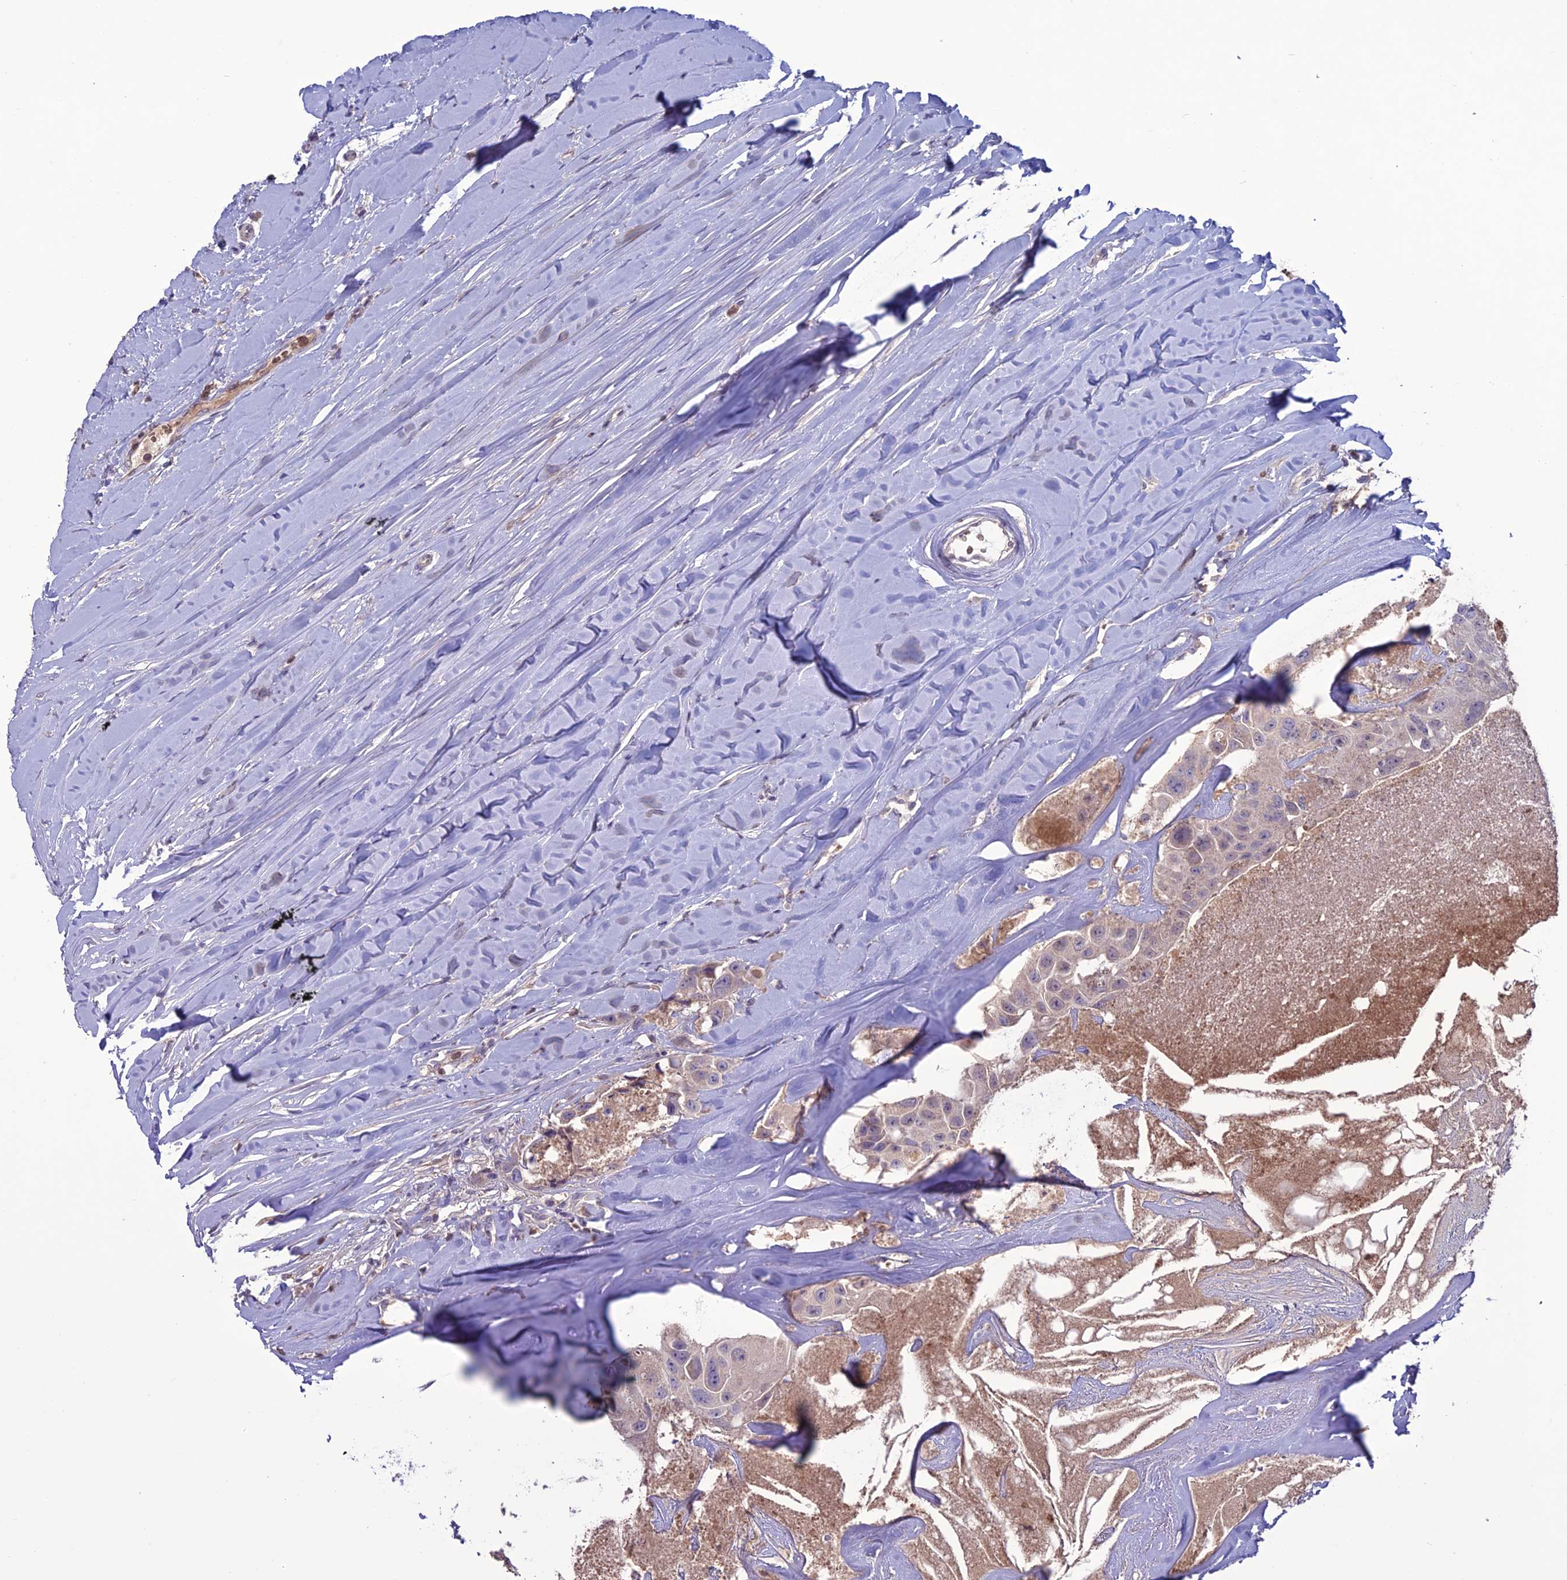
{"staining": {"intensity": "negative", "quantity": "none", "location": "none"}, "tissue": "head and neck cancer", "cell_type": "Tumor cells", "image_type": "cancer", "snomed": [{"axis": "morphology", "description": "Adenocarcinoma, NOS"}, {"axis": "morphology", "description": "Adenocarcinoma, metastatic, NOS"}, {"axis": "topography", "description": "Head-Neck"}], "caption": "Head and neck cancer (metastatic adenocarcinoma) was stained to show a protein in brown. There is no significant staining in tumor cells.", "gene": "C2orf76", "patient": {"sex": "male", "age": 75}}